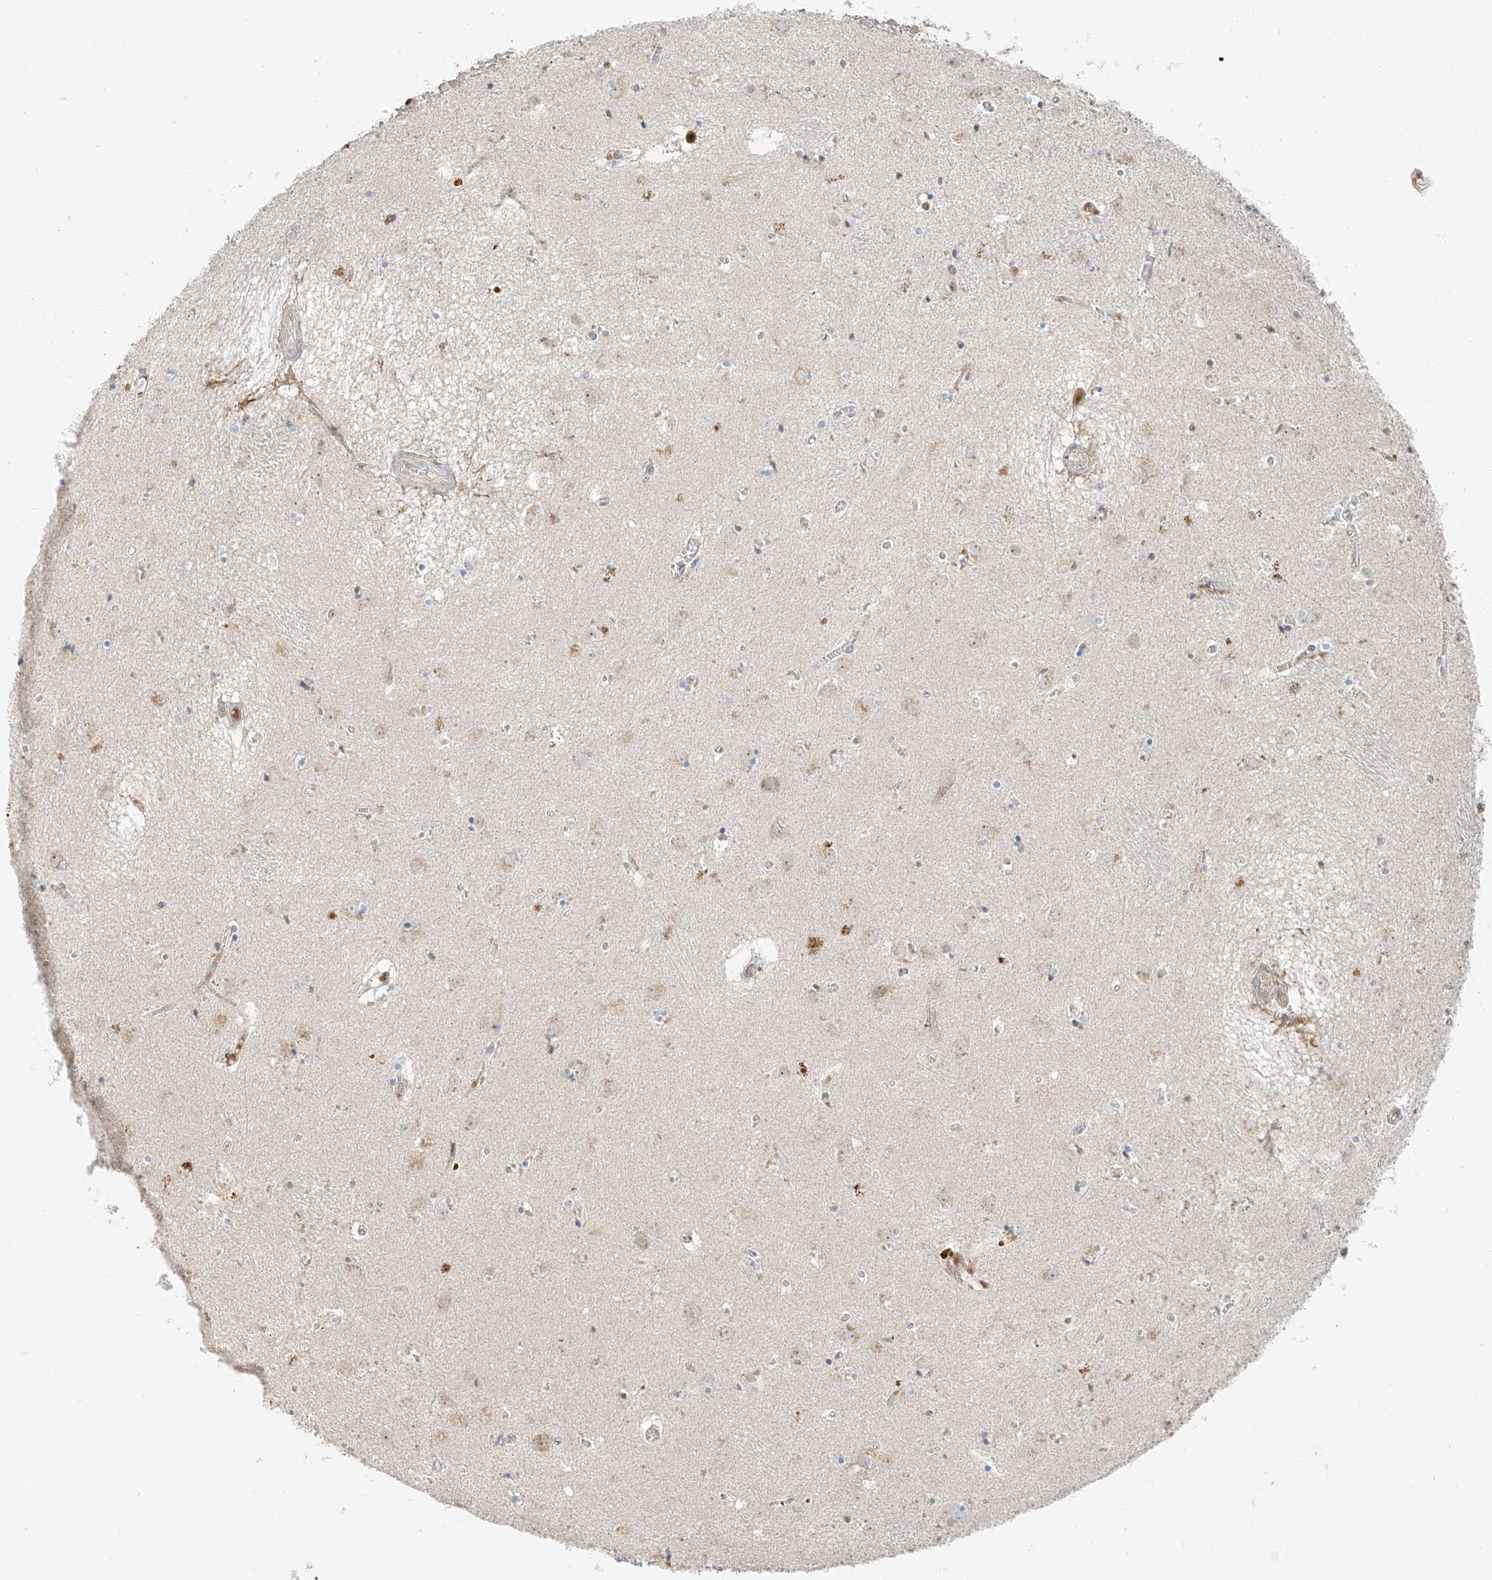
{"staining": {"intensity": "negative", "quantity": "none", "location": "none"}, "tissue": "caudate", "cell_type": "Glial cells", "image_type": "normal", "snomed": [{"axis": "morphology", "description": "Normal tissue, NOS"}, {"axis": "topography", "description": "Lateral ventricle wall"}], "caption": "Immunohistochemical staining of unremarkable caudate exhibits no significant expression in glial cells.", "gene": "FSTL1", "patient": {"sex": "male", "age": 70}}